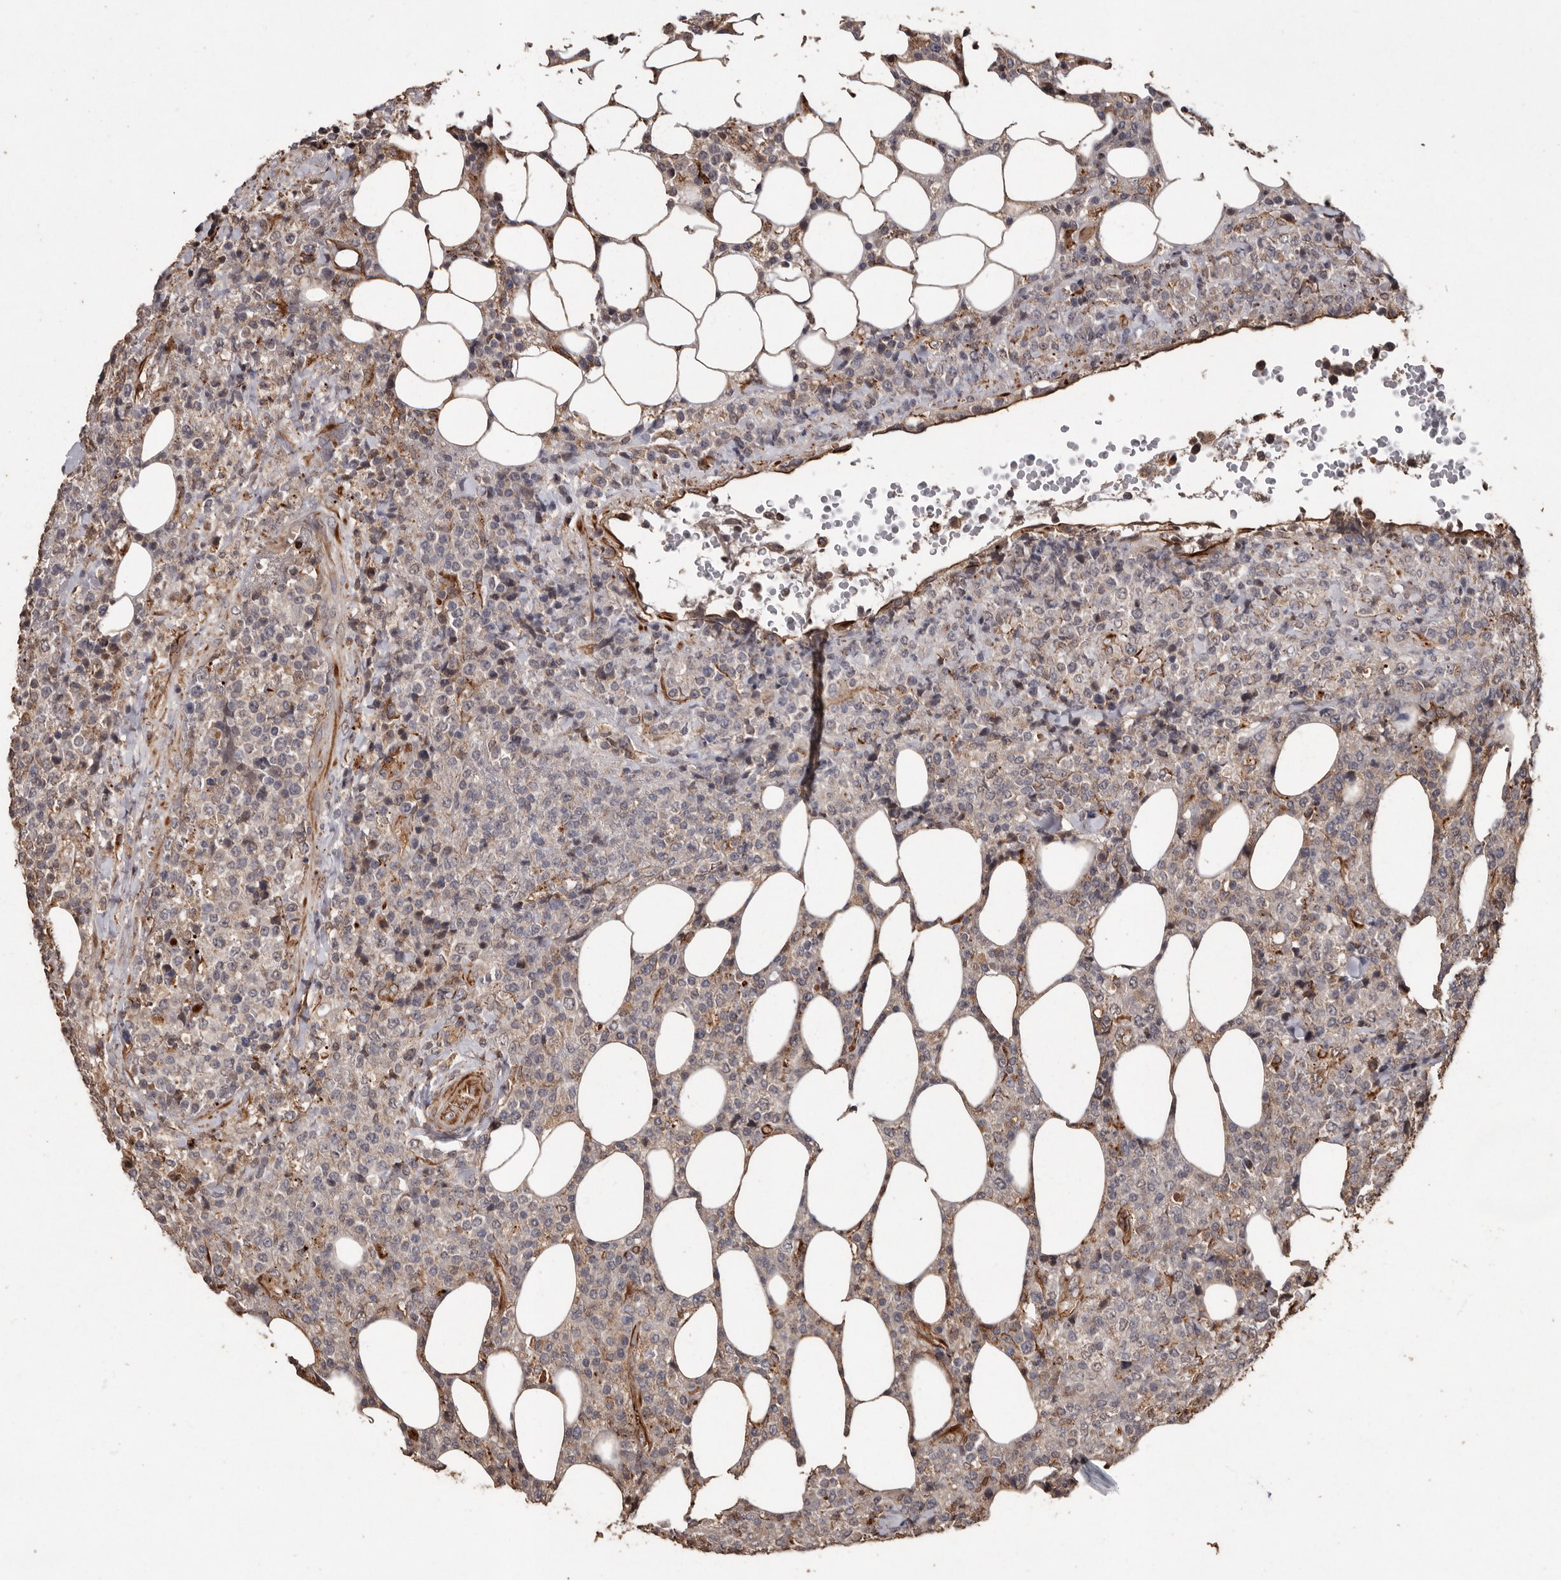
{"staining": {"intensity": "negative", "quantity": "none", "location": "none"}, "tissue": "lymphoma", "cell_type": "Tumor cells", "image_type": "cancer", "snomed": [{"axis": "morphology", "description": "Malignant lymphoma, non-Hodgkin's type, High grade"}, {"axis": "topography", "description": "Lymph node"}], "caption": "This photomicrograph is of lymphoma stained with IHC to label a protein in brown with the nuclei are counter-stained blue. There is no positivity in tumor cells.", "gene": "BRAT1", "patient": {"sex": "male", "age": 13}}